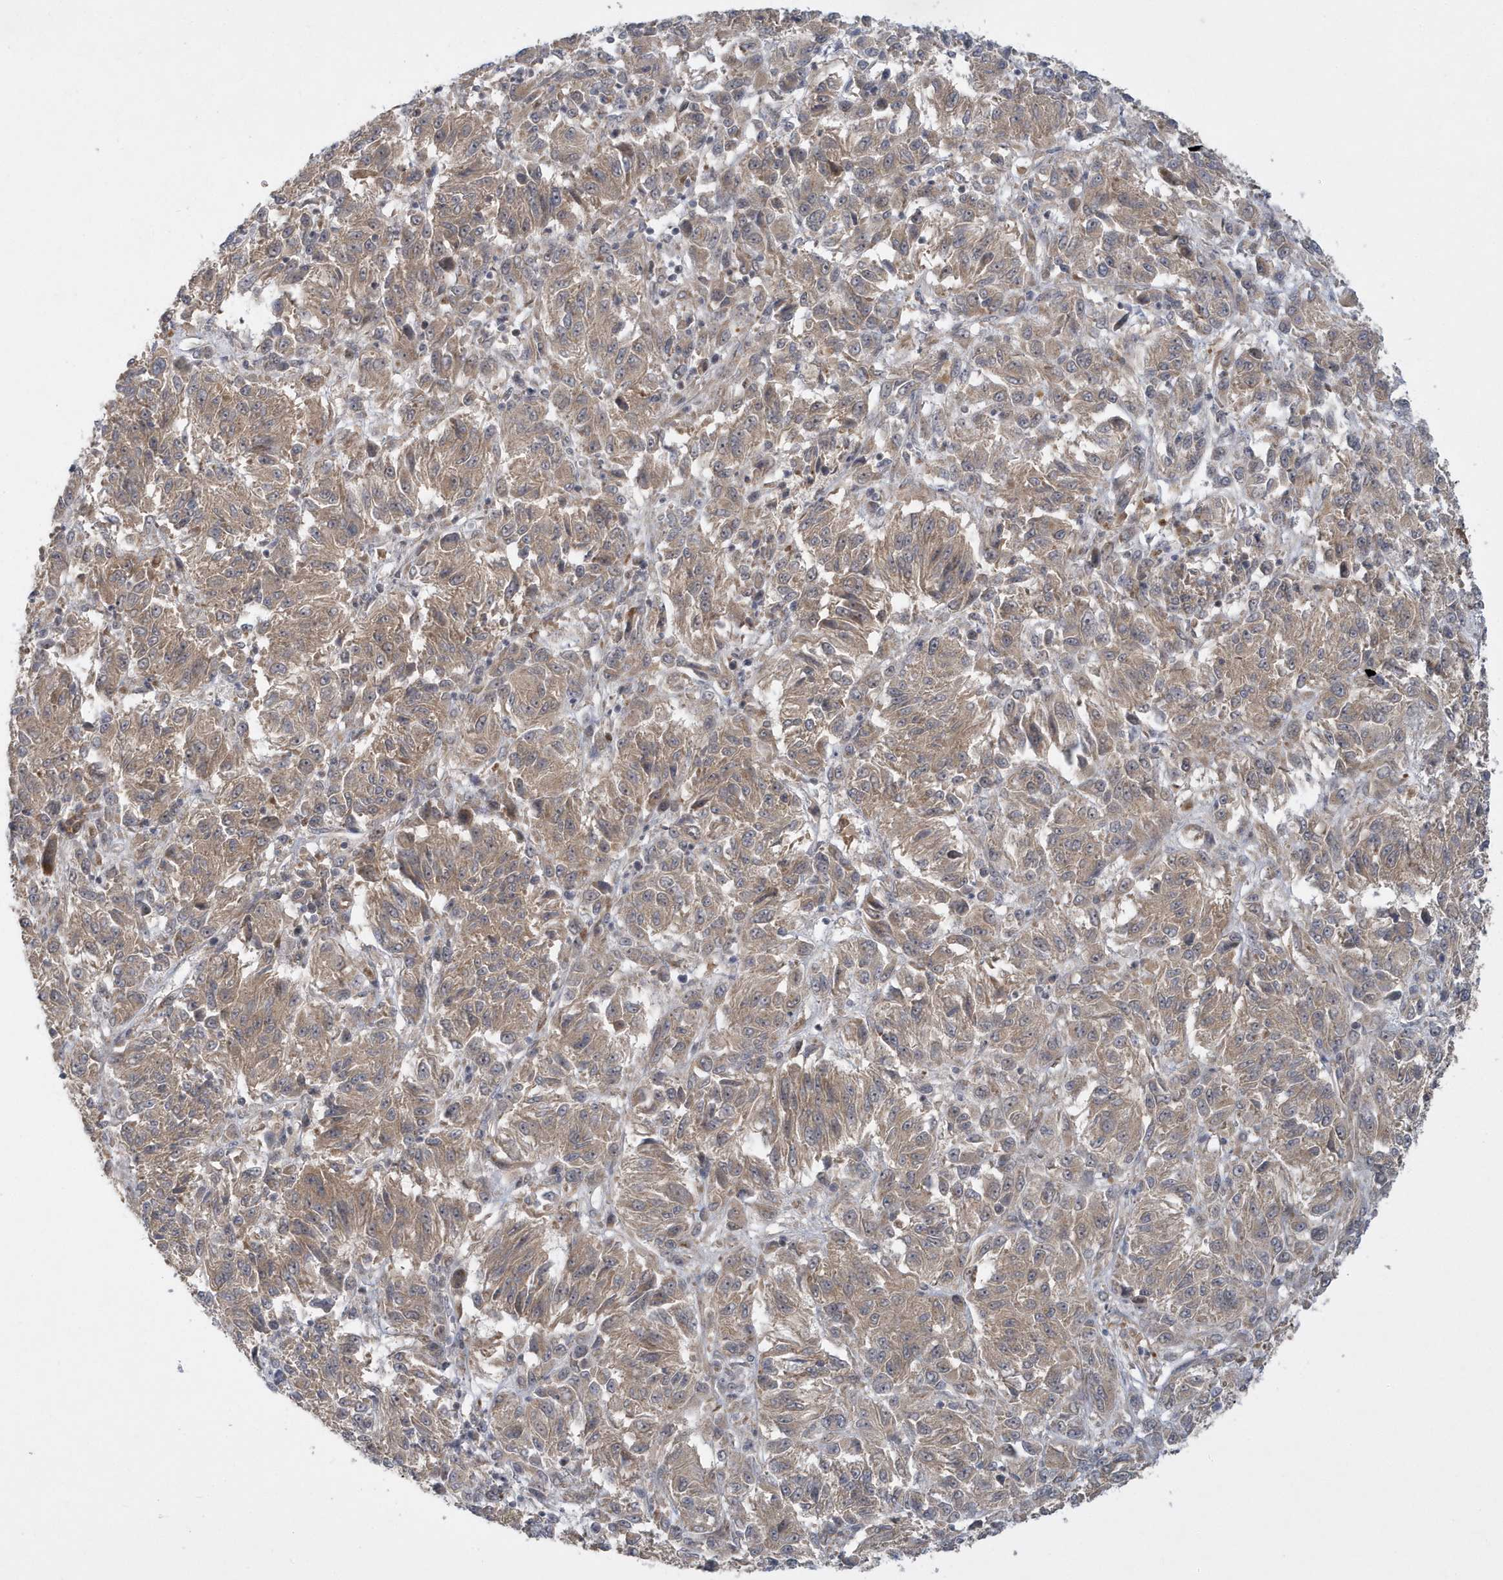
{"staining": {"intensity": "weak", "quantity": ">75%", "location": "cytoplasmic/membranous"}, "tissue": "melanoma", "cell_type": "Tumor cells", "image_type": "cancer", "snomed": [{"axis": "morphology", "description": "Malignant melanoma, Metastatic site"}, {"axis": "topography", "description": "Lung"}], "caption": "Human malignant melanoma (metastatic site) stained for a protein (brown) shows weak cytoplasmic/membranous positive staining in about >75% of tumor cells.", "gene": "ATG4A", "patient": {"sex": "male", "age": 64}}